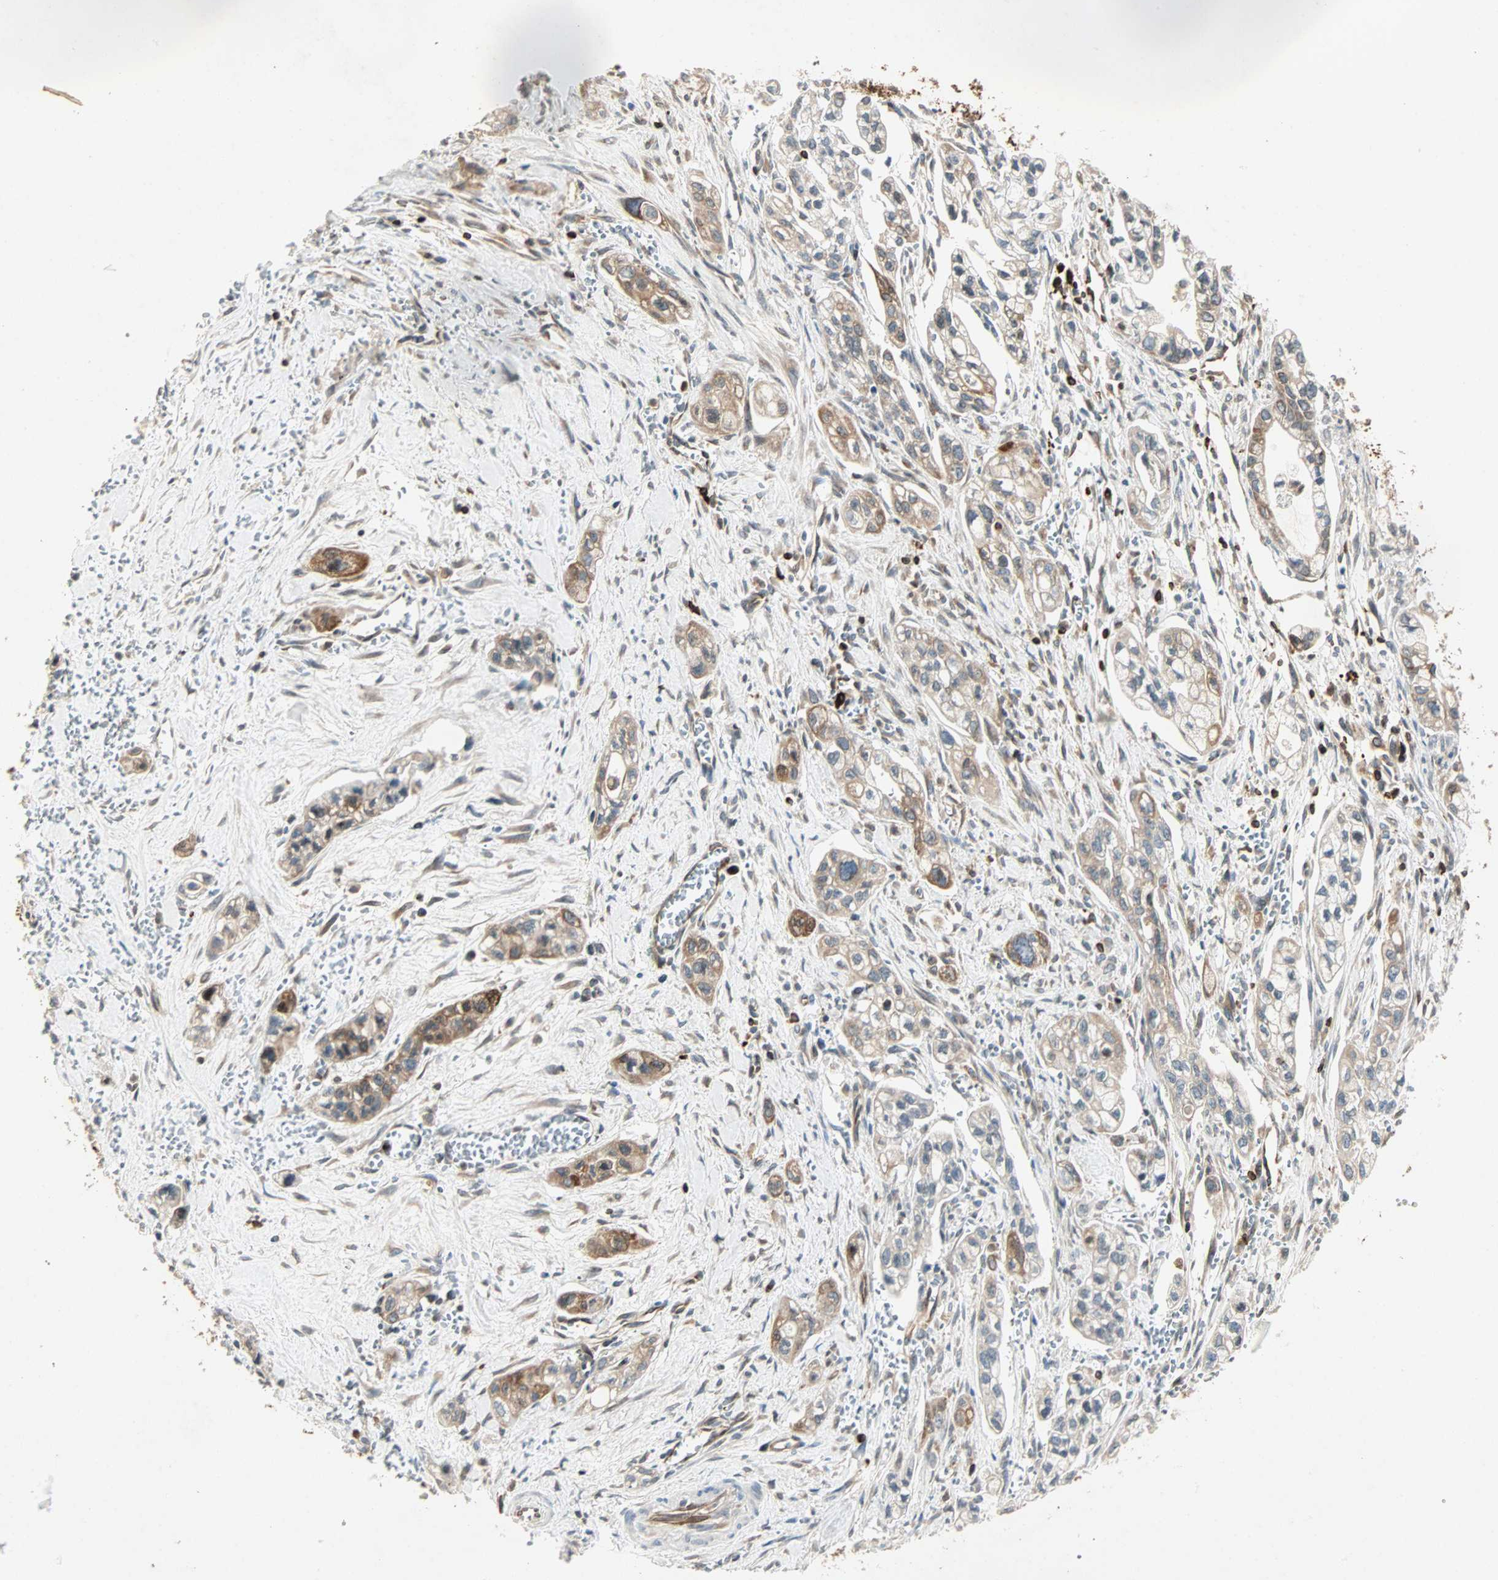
{"staining": {"intensity": "moderate", "quantity": ">75%", "location": "cytoplasmic/membranous"}, "tissue": "pancreatic cancer", "cell_type": "Tumor cells", "image_type": "cancer", "snomed": [{"axis": "morphology", "description": "Adenocarcinoma, NOS"}, {"axis": "topography", "description": "Pancreas"}], "caption": "Human pancreatic cancer stained with a protein marker reveals moderate staining in tumor cells.", "gene": "TAPBP", "patient": {"sex": "male", "age": 74}}